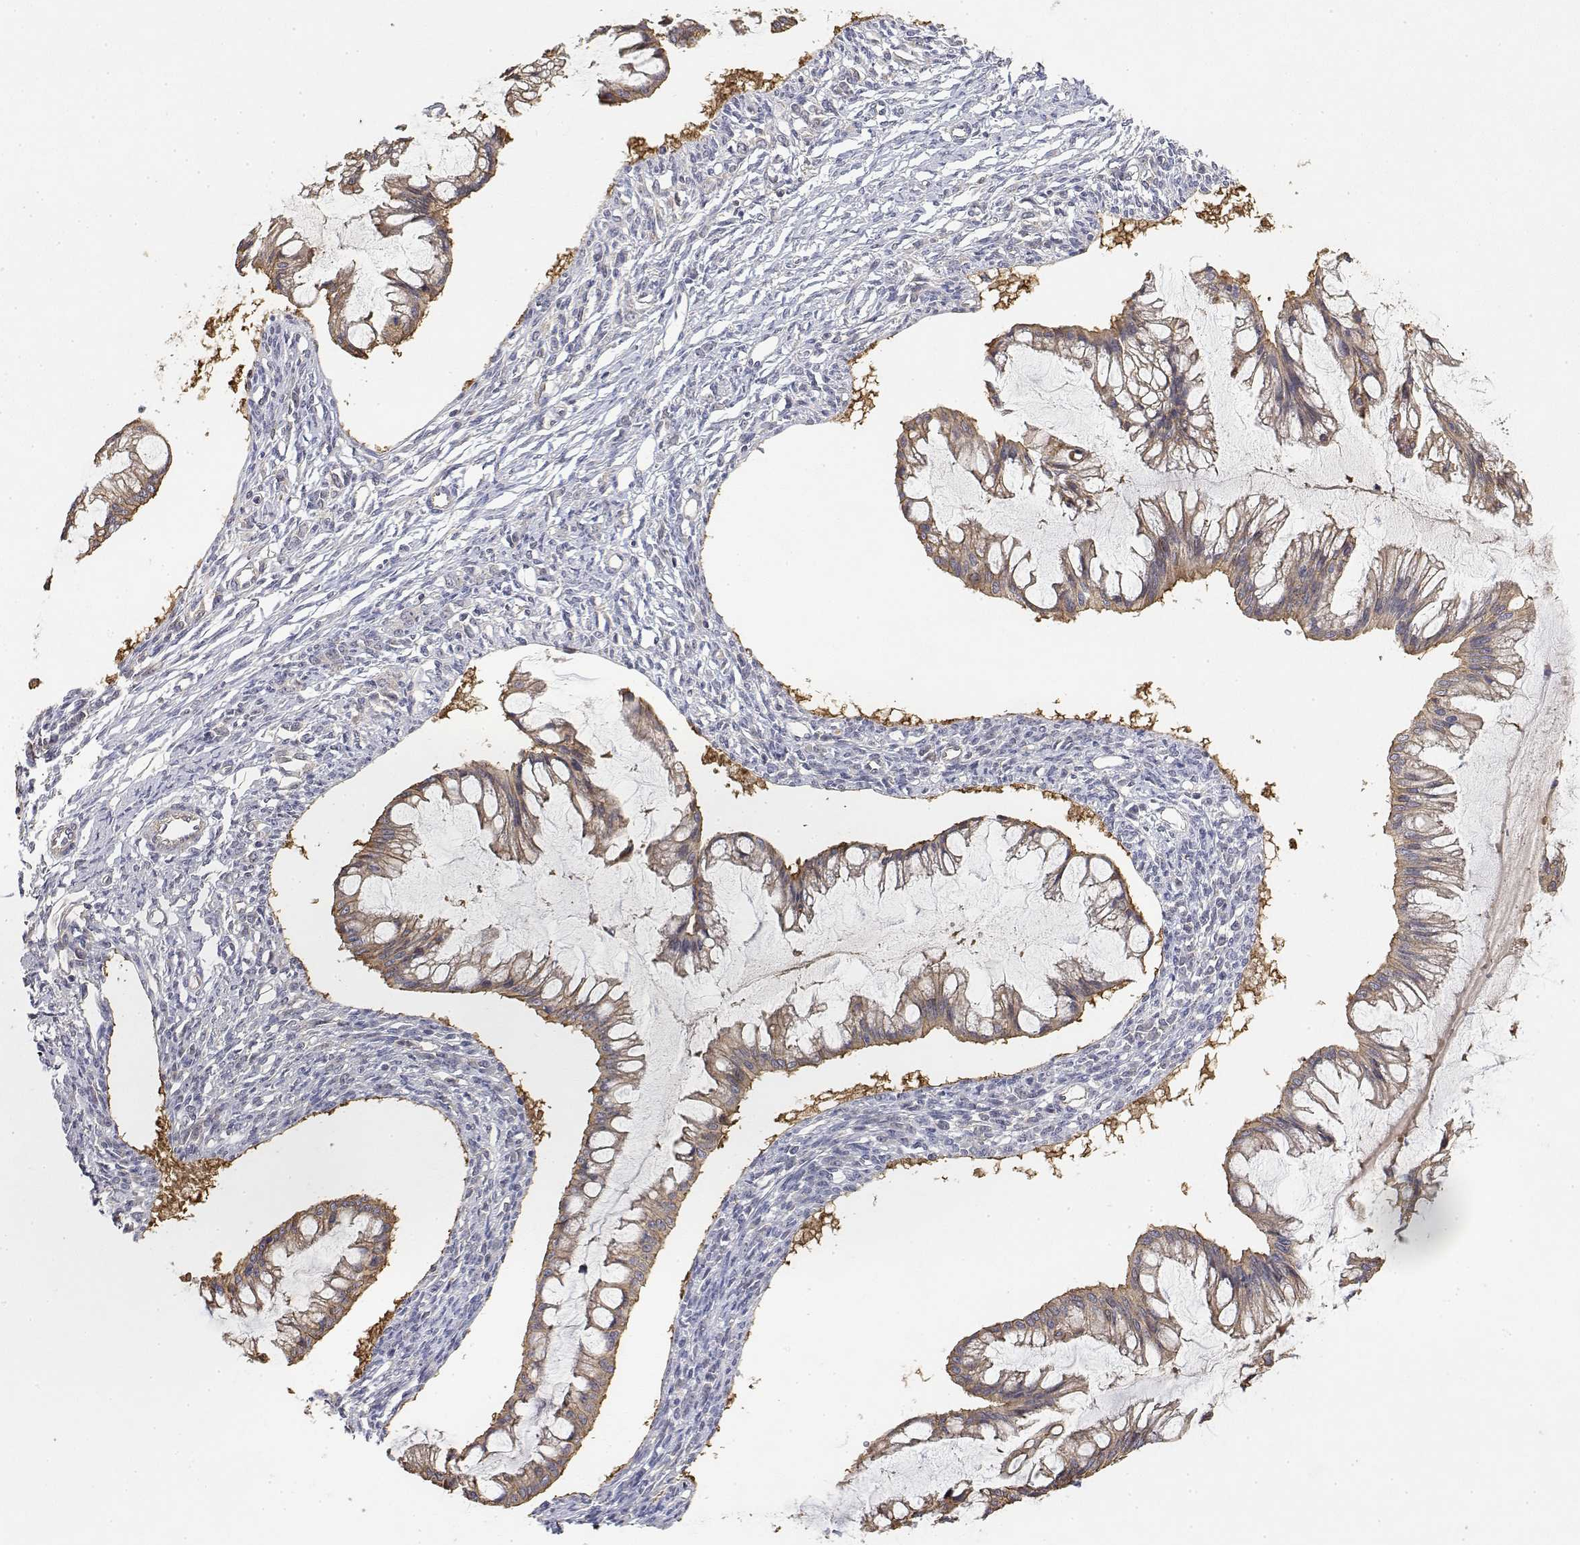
{"staining": {"intensity": "weak", "quantity": "25%-75%", "location": "cytoplasmic/membranous"}, "tissue": "ovarian cancer", "cell_type": "Tumor cells", "image_type": "cancer", "snomed": [{"axis": "morphology", "description": "Cystadenocarcinoma, mucinous, NOS"}, {"axis": "topography", "description": "Ovary"}], "caption": "Immunohistochemical staining of ovarian cancer shows low levels of weak cytoplasmic/membranous protein staining in about 25%-75% of tumor cells.", "gene": "LONRF3", "patient": {"sex": "female", "age": 73}}